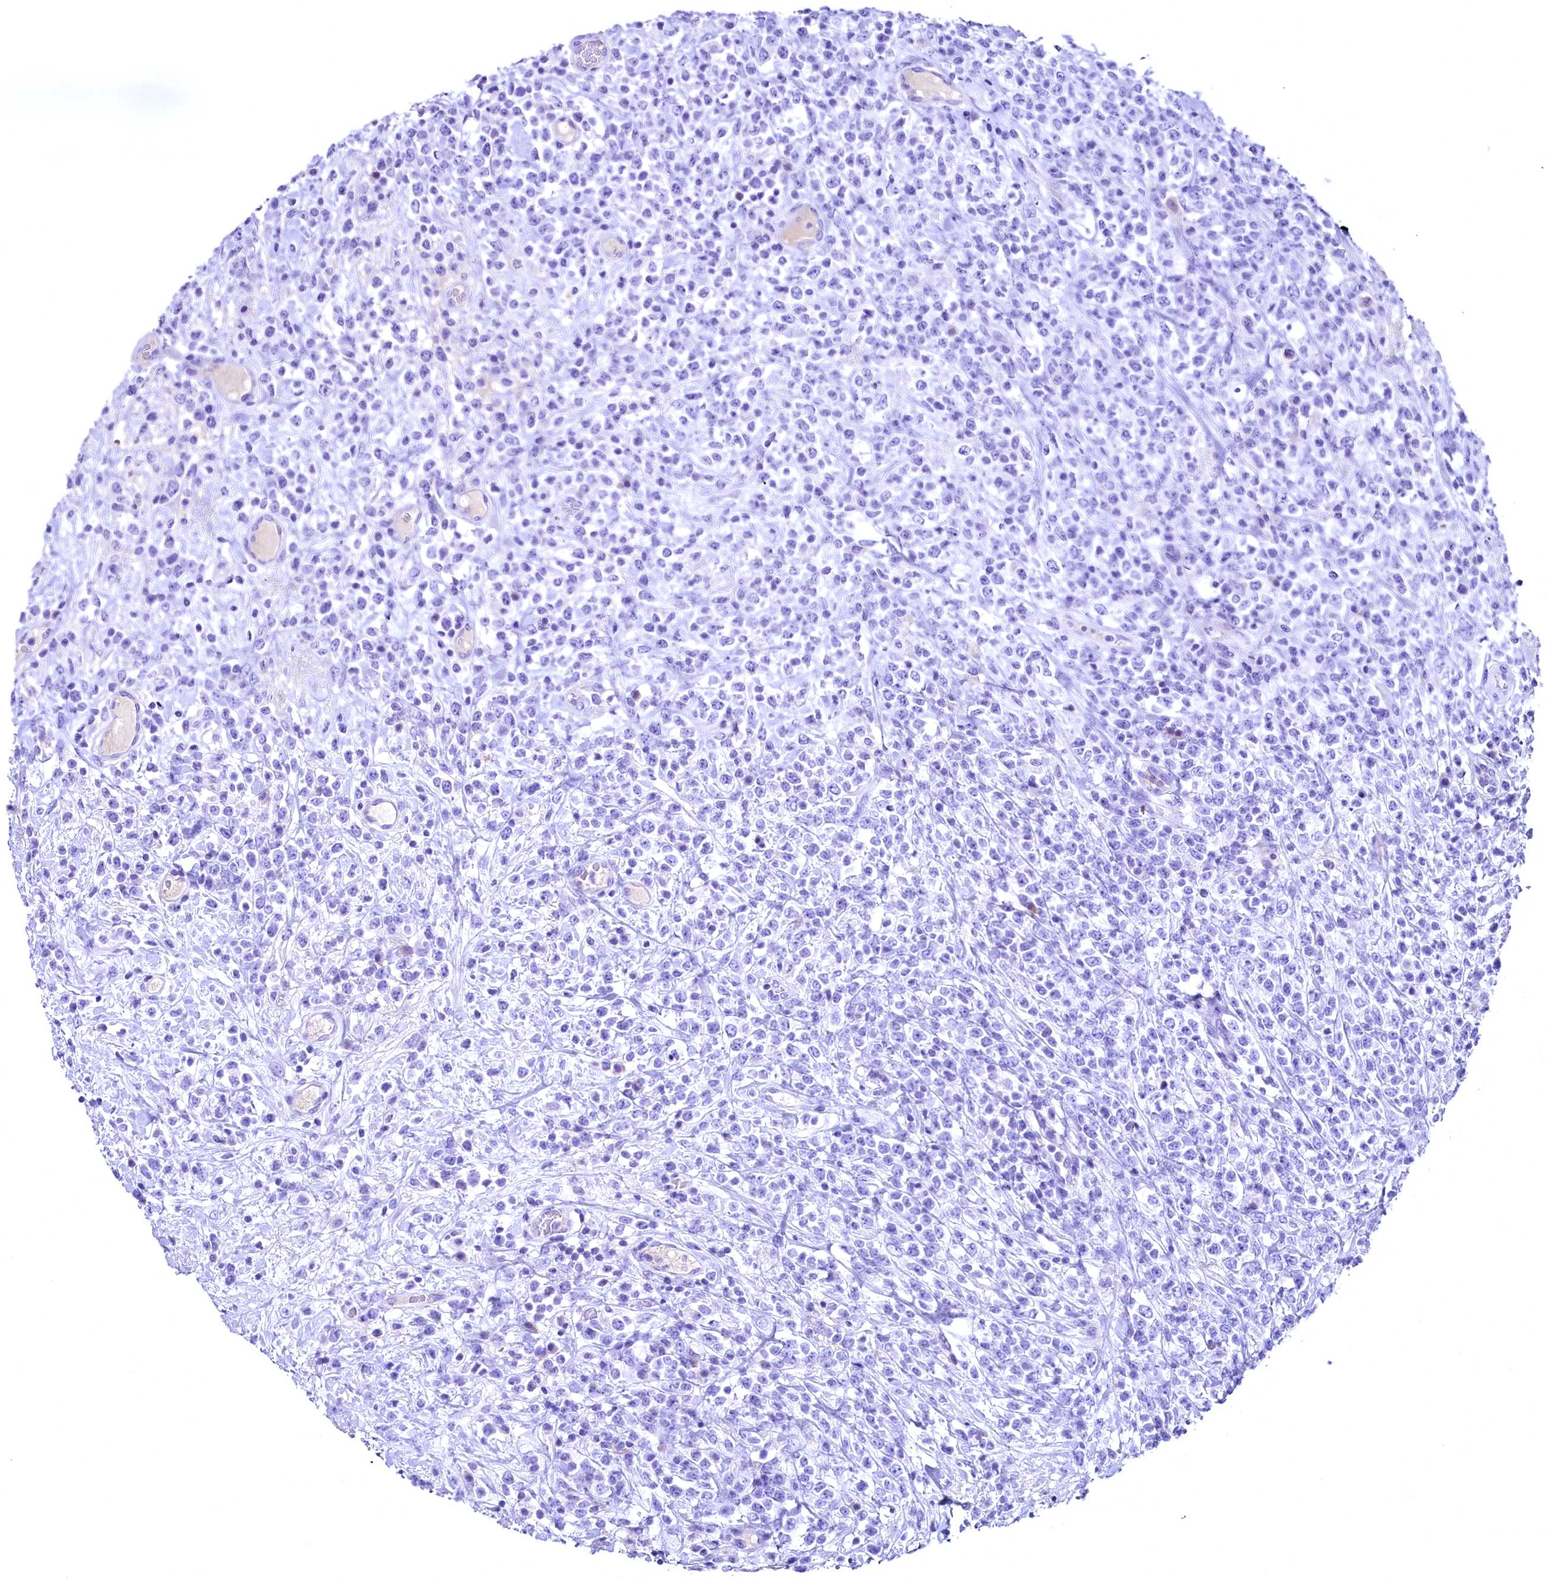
{"staining": {"intensity": "negative", "quantity": "none", "location": "none"}, "tissue": "lymphoma", "cell_type": "Tumor cells", "image_type": "cancer", "snomed": [{"axis": "morphology", "description": "Malignant lymphoma, non-Hodgkin's type, High grade"}, {"axis": "topography", "description": "Colon"}], "caption": "Protein analysis of high-grade malignant lymphoma, non-Hodgkin's type reveals no significant staining in tumor cells.", "gene": "SKIDA1", "patient": {"sex": "female", "age": 53}}